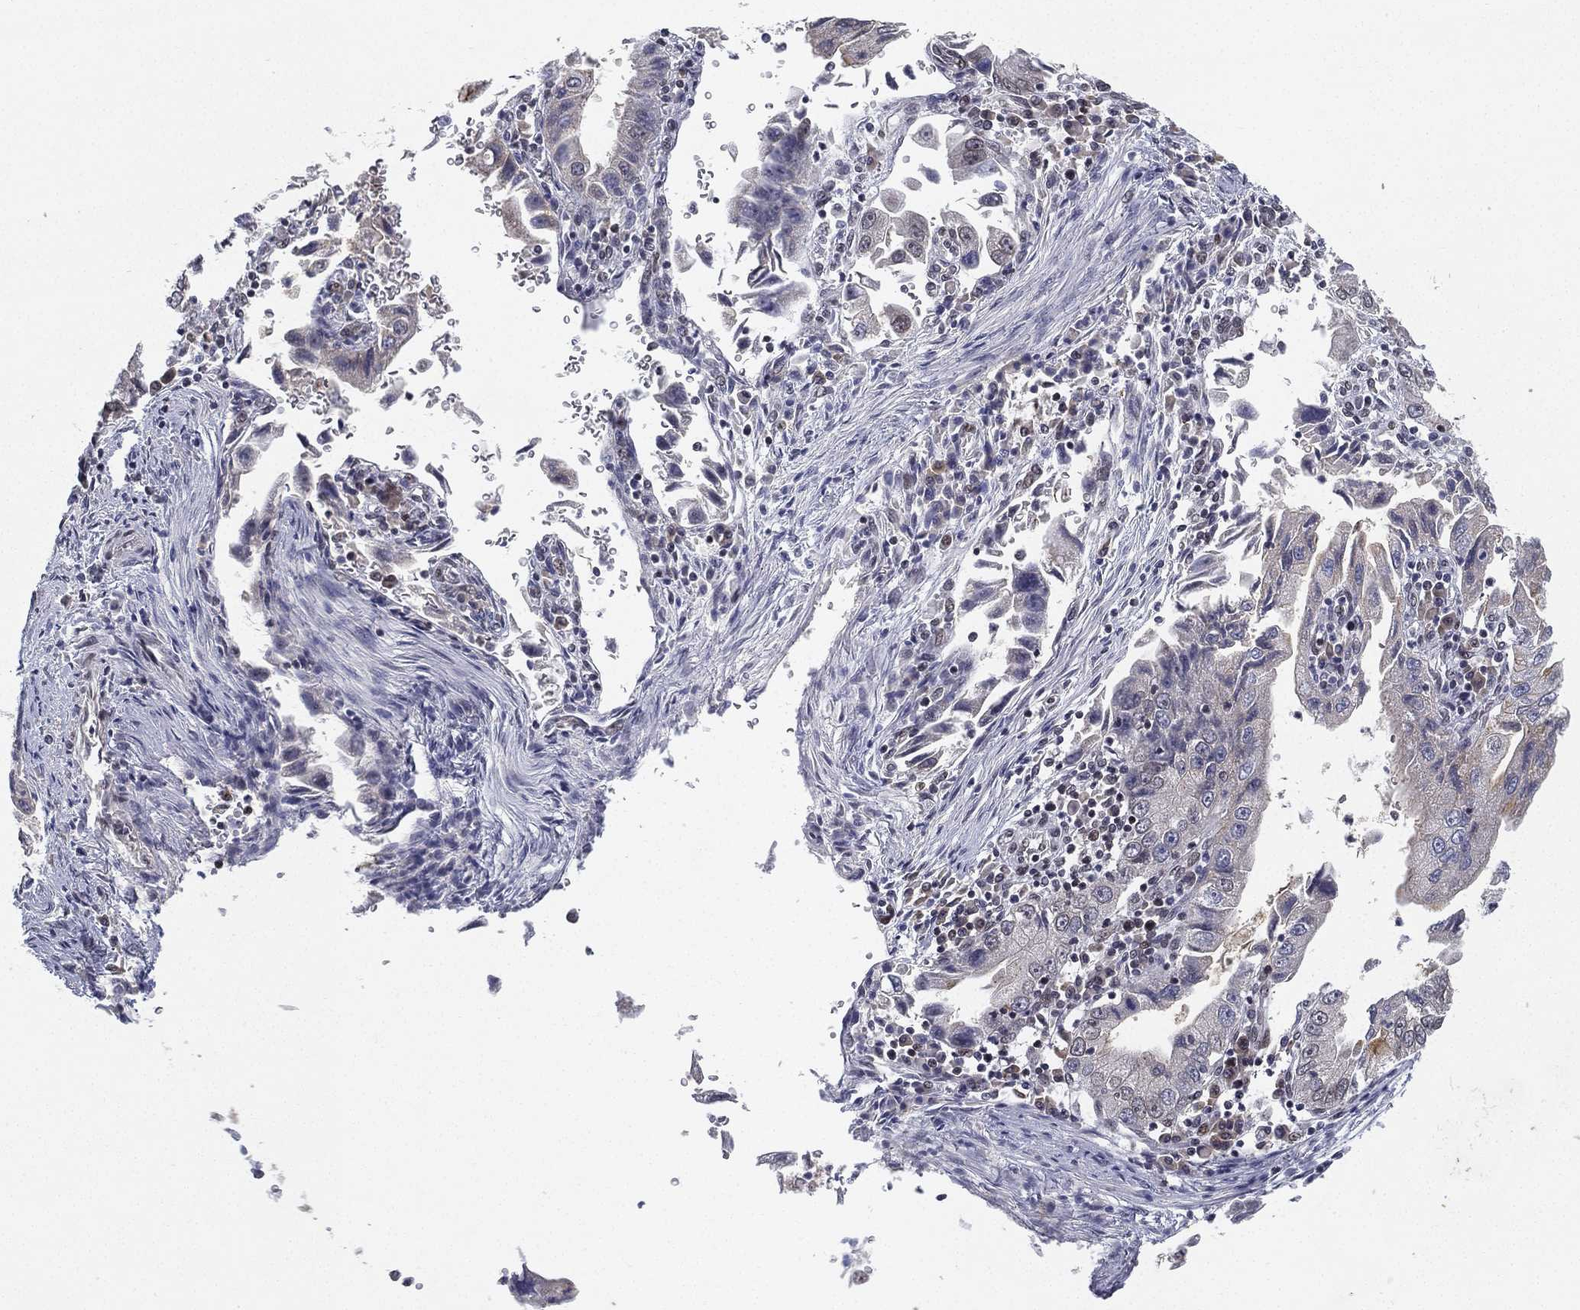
{"staining": {"intensity": "moderate", "quantity": "<25%", "location": "cytoplasmic/membranous"}, "tissue": "stomach cancer", "cell_type": "Tumor cells", "image_type": "cancer", "snomed": [{"axis": "morphology", "description": "Adenocarcinoma, NOS"}, {"axis": "topography", "description": "Stomach"}], "caption": "Protein expression by immunohistochemistry displays moderate cytoplasmic/membranous expression in approximately <25% of tumor cells in stomach adenocarcinoma.", "gene": "MS4A8", "patient": {"sex": "male", "age": 76}}